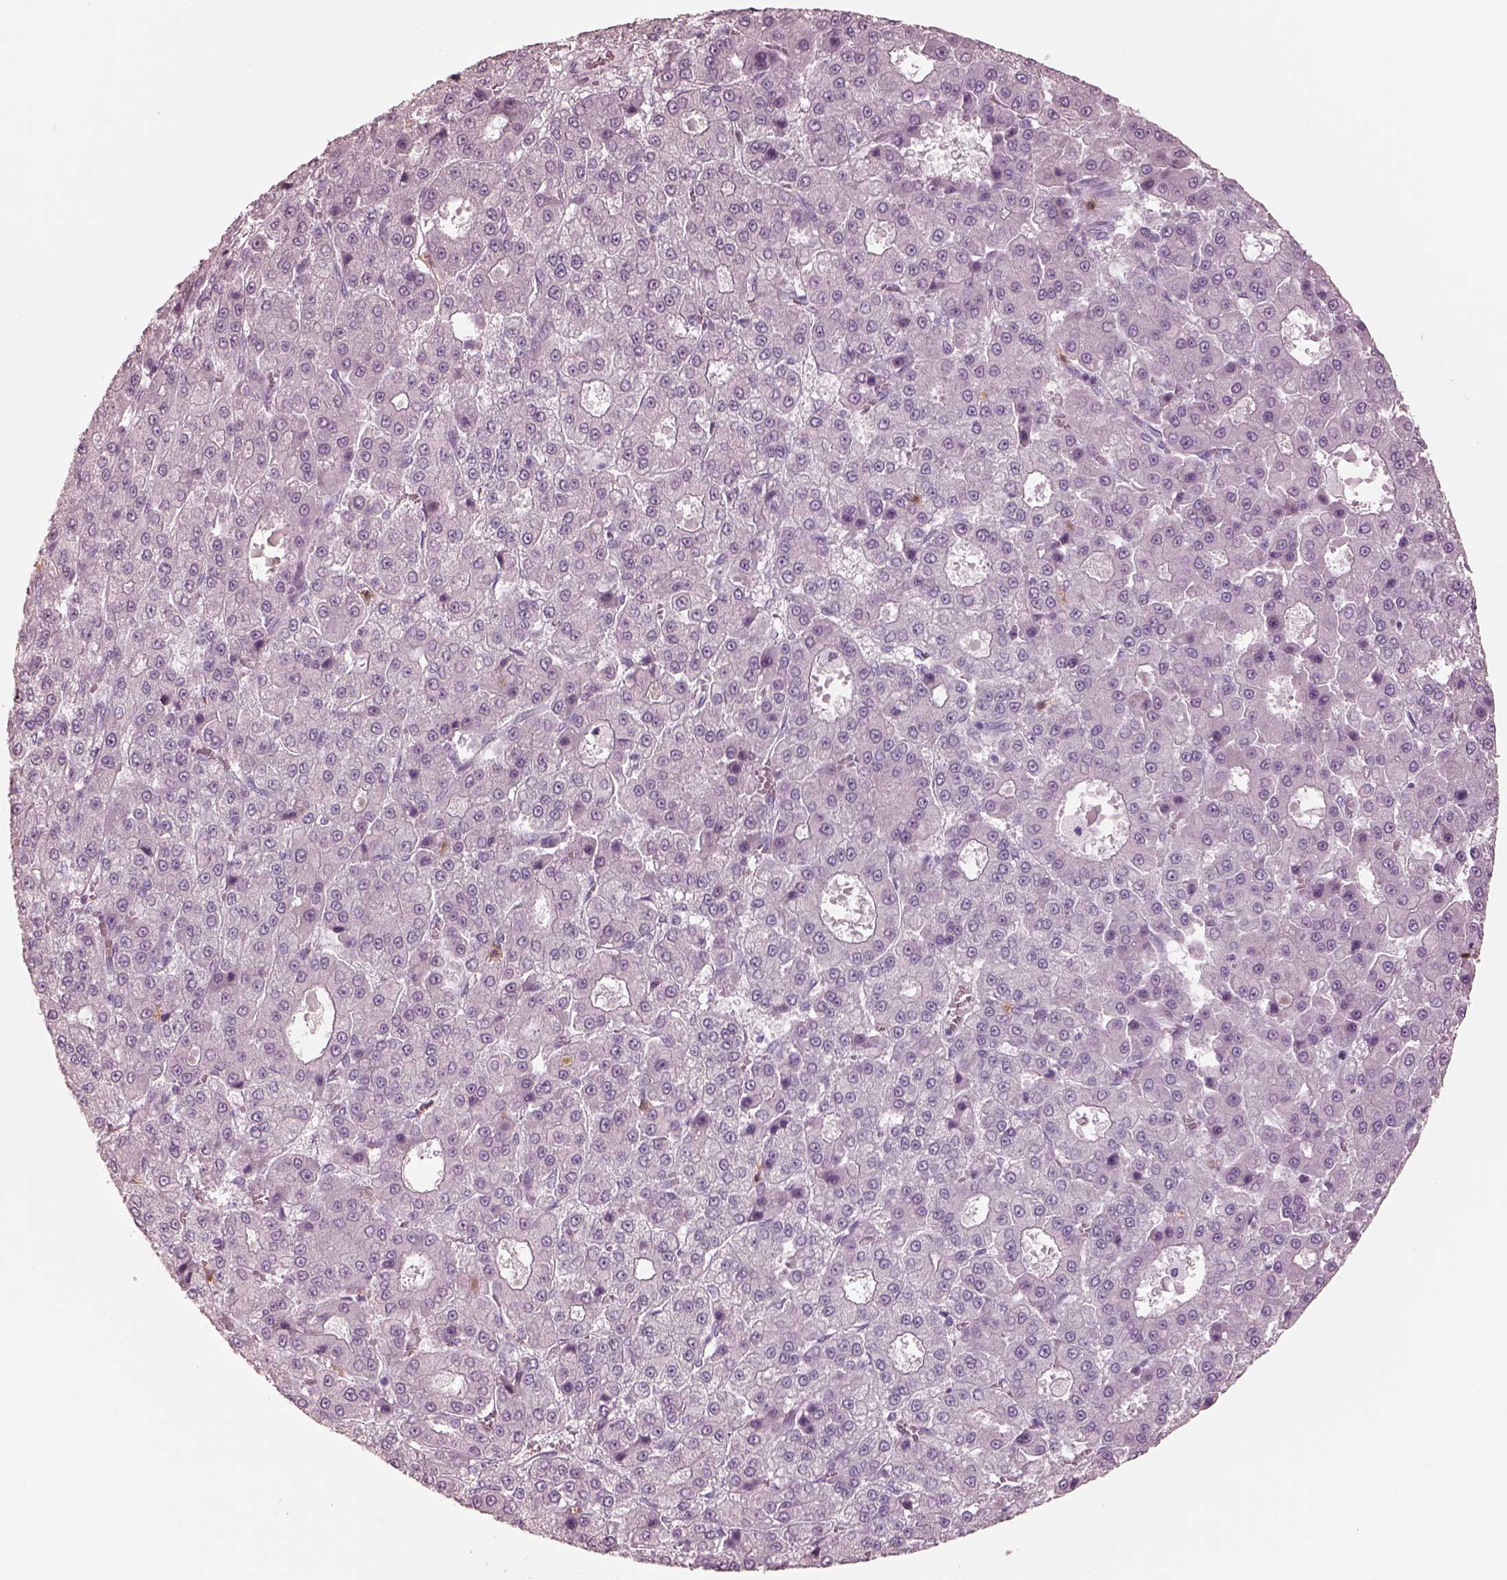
{"staining": {"intensity": "negative", "quantity": "none", "location": "none"}, "tissue": "liver cancer", "cell_type": "Tumor cells", "image_type": "cancer", "snomed": [{"axis": "morphology", "description": "Carcinoma, Hepatocellular, NOS"}, {"axis": "topography", "description": "Liver"}], "caption": "Liver cancer (hepatocellular carcinoma) was stained to show a protein in brown. There is no significant expression in tumor cells. (Immunohistochemistry, brightfield microscopy, high magnification).", "gene": "ELANE", "patient": {"sex": "male", "age": 70}}